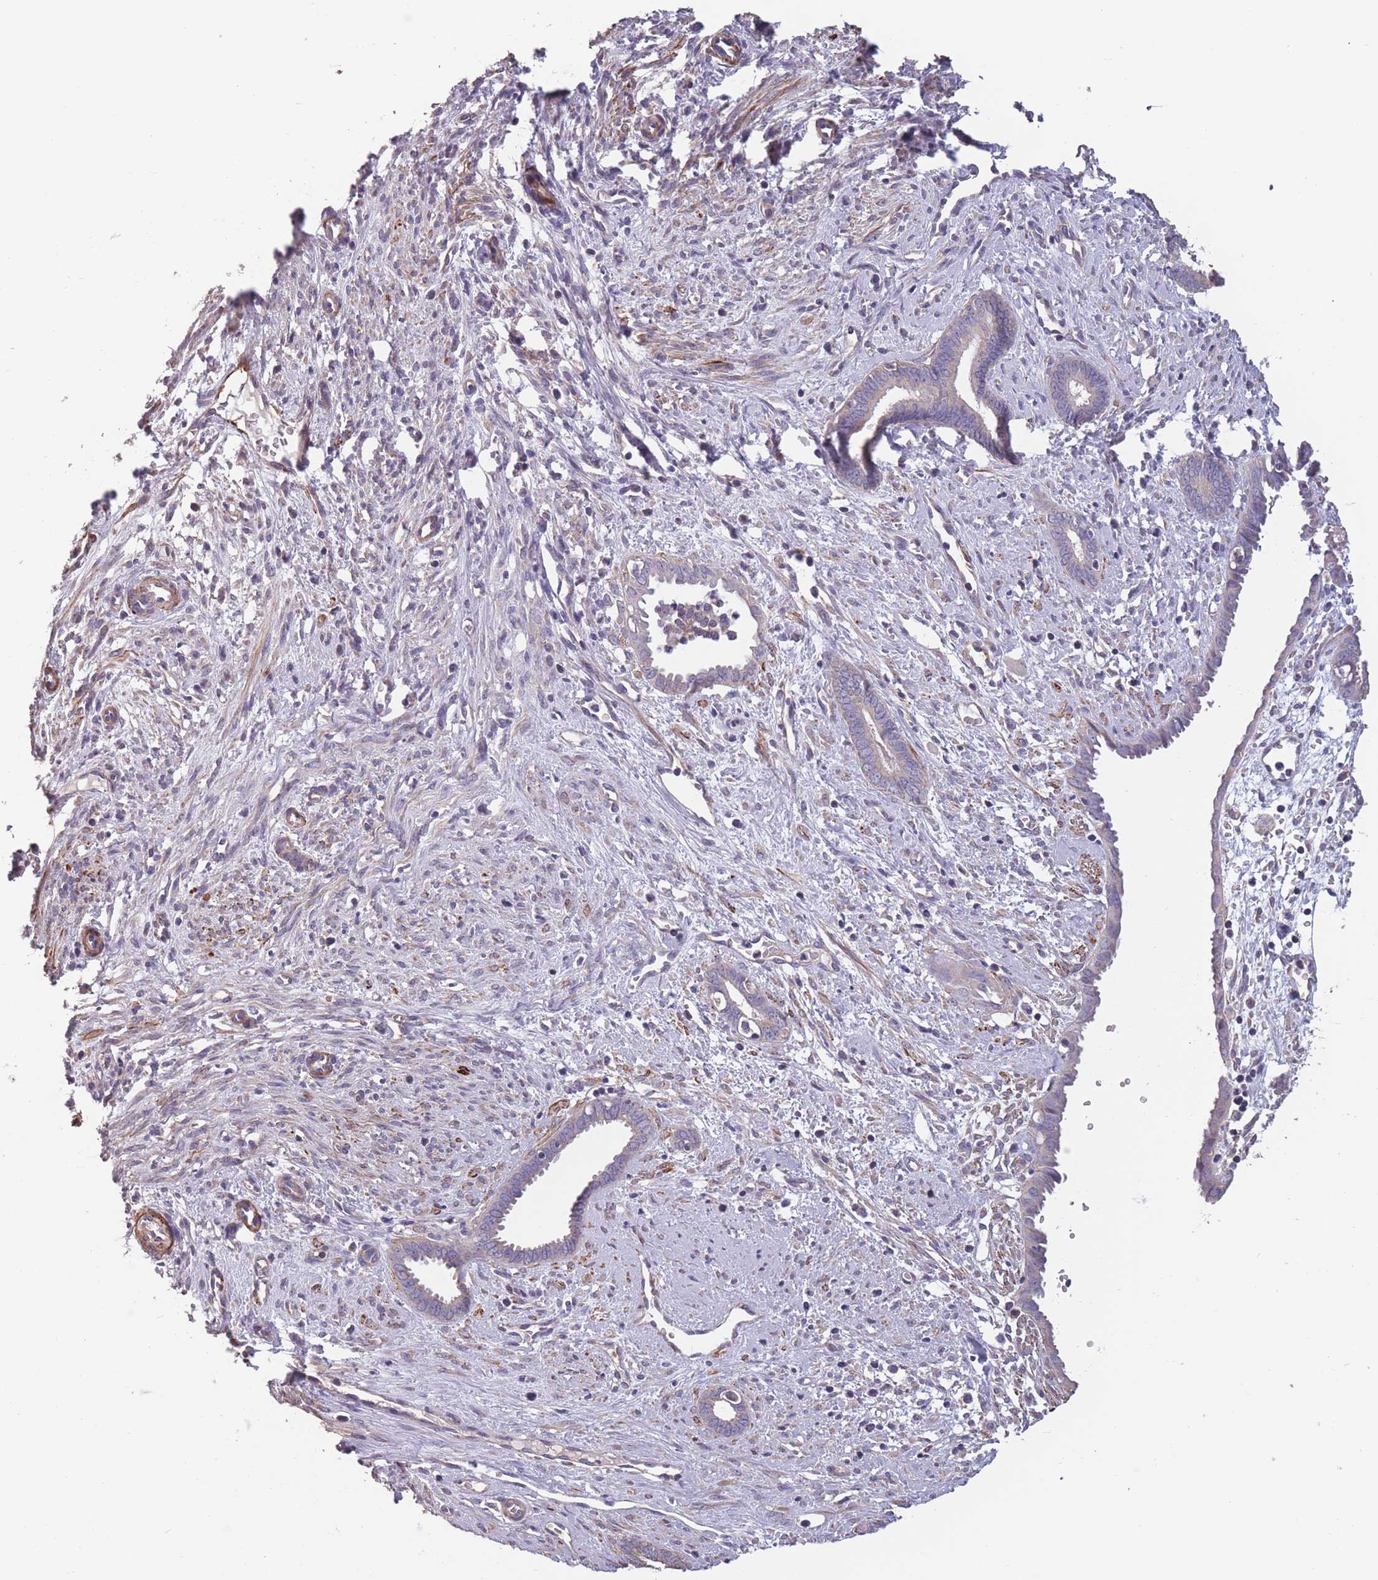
{"staining": {"intensity": "negative", "quantity": "none", "location": "none"}, "tissue": "endometrium", "cell_type": "Cells in endometrial stroma", "image_type": "normal", "snomed": [{"axis": "morphology", "description": "Normal tissue, NOS"}, {"axis": "topography", "description": "Endometrium"}], "caption": "IHC image of benign endometrium stained for a protein (brown), which demonstrates no staining in cells in endometrial stroma. Brightfield microscopy of IHC stained with DAB (3,3'-diaminobenzidine) (brown) and hematoxylin (blue), captured at high magnification.", "gene": "TOMM40L", "patient": {"sex": "female", "age": 61}}